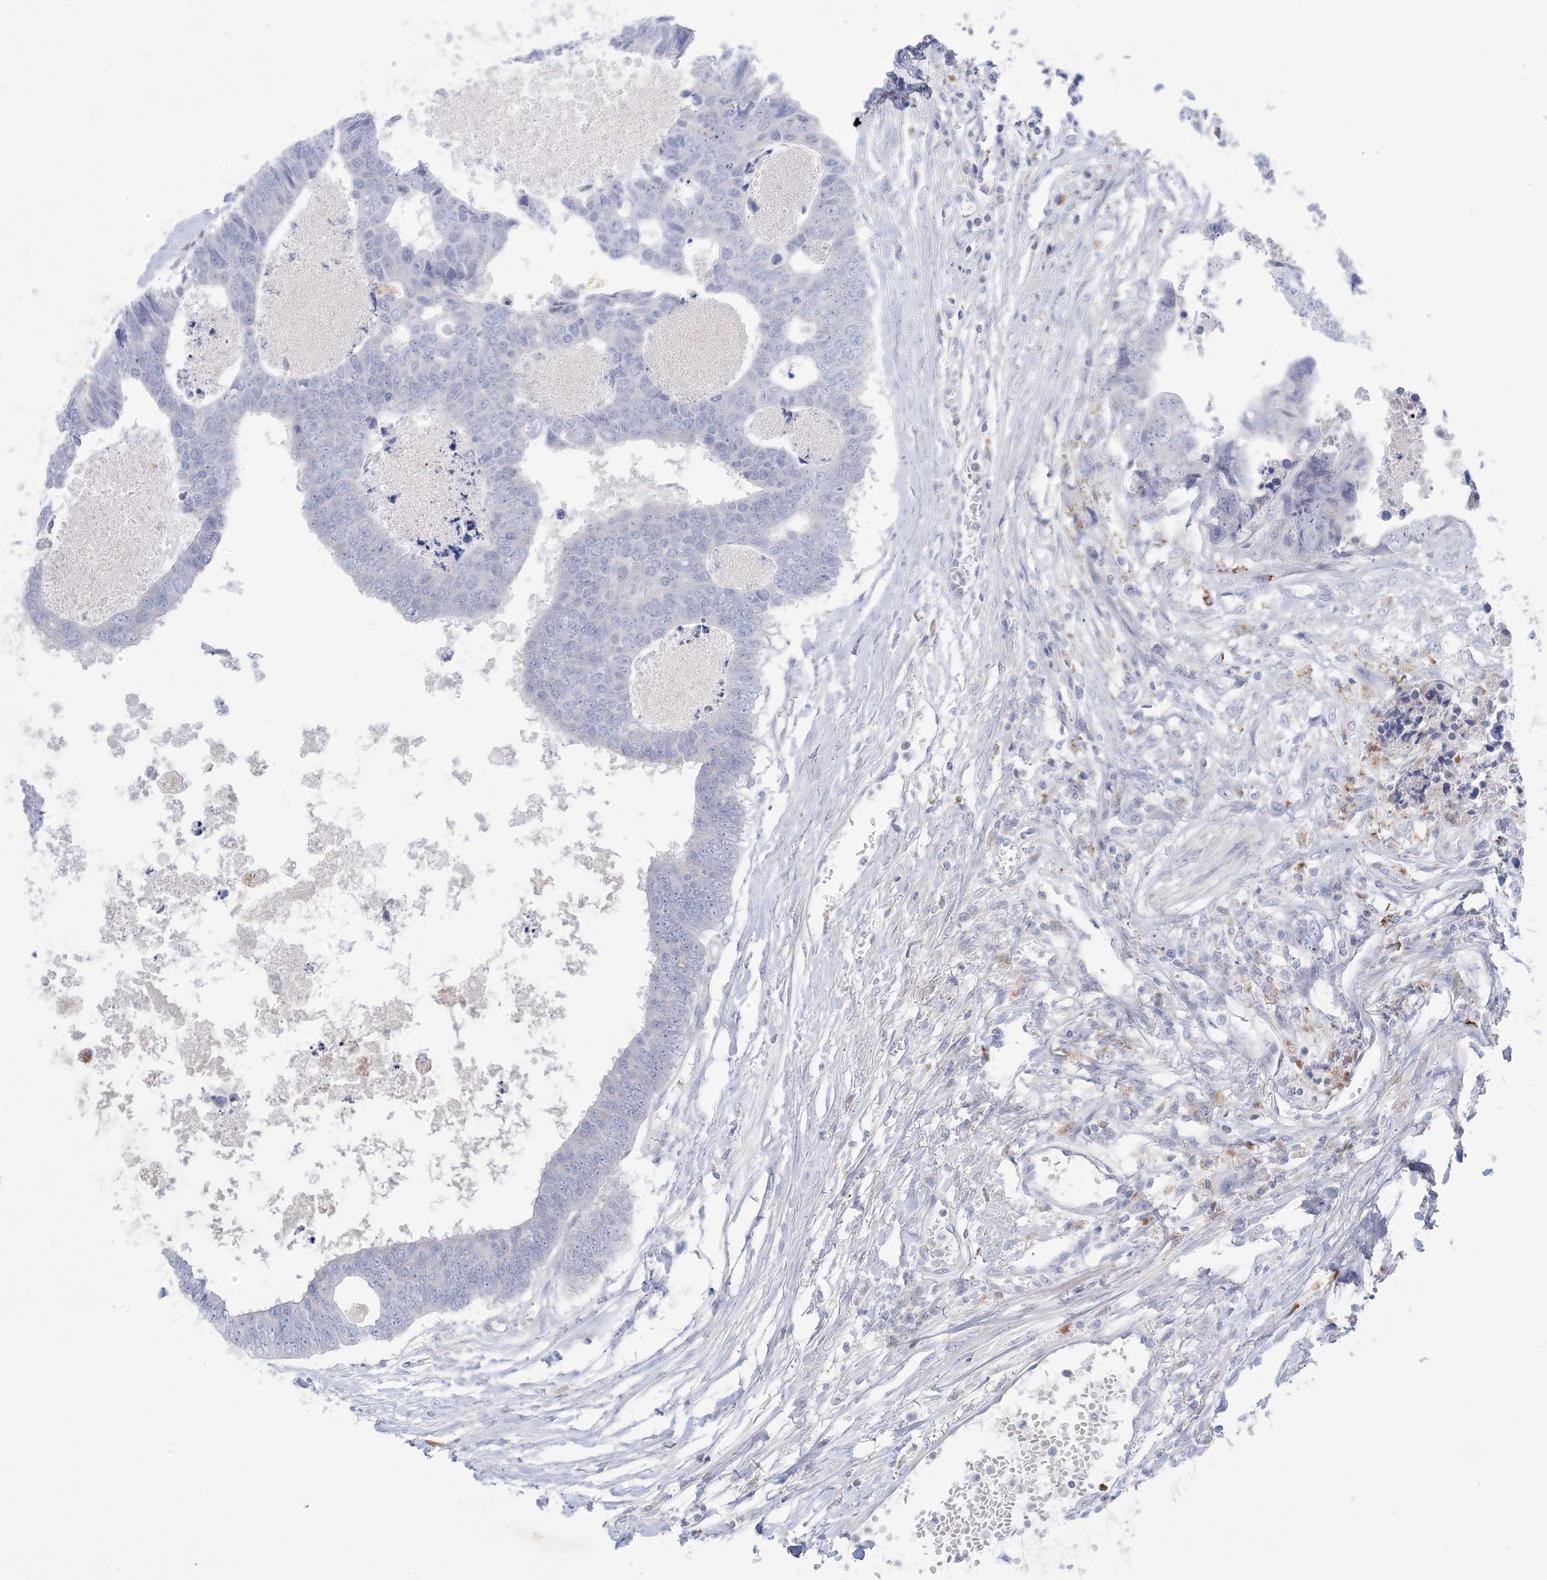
{"staining": {"intensity": "negative", "quantity": "none", "location": "none"}, "tissue": "colorectal cancer", "cell_type": "Tumor cells", "image_type": "cancer", "snomed": [{"axis": "morphology", "description": "Adenocarcinoma, NOS"}, {"axis": "topography", "description": "Rectum"}], "caption": "Immunohistochemical staining of human colorectal adenocarcinoma exhibits no significant expression in tumor cells.", "gene": "KCTD6", "patient": {"sex": "male", "age": 84}}